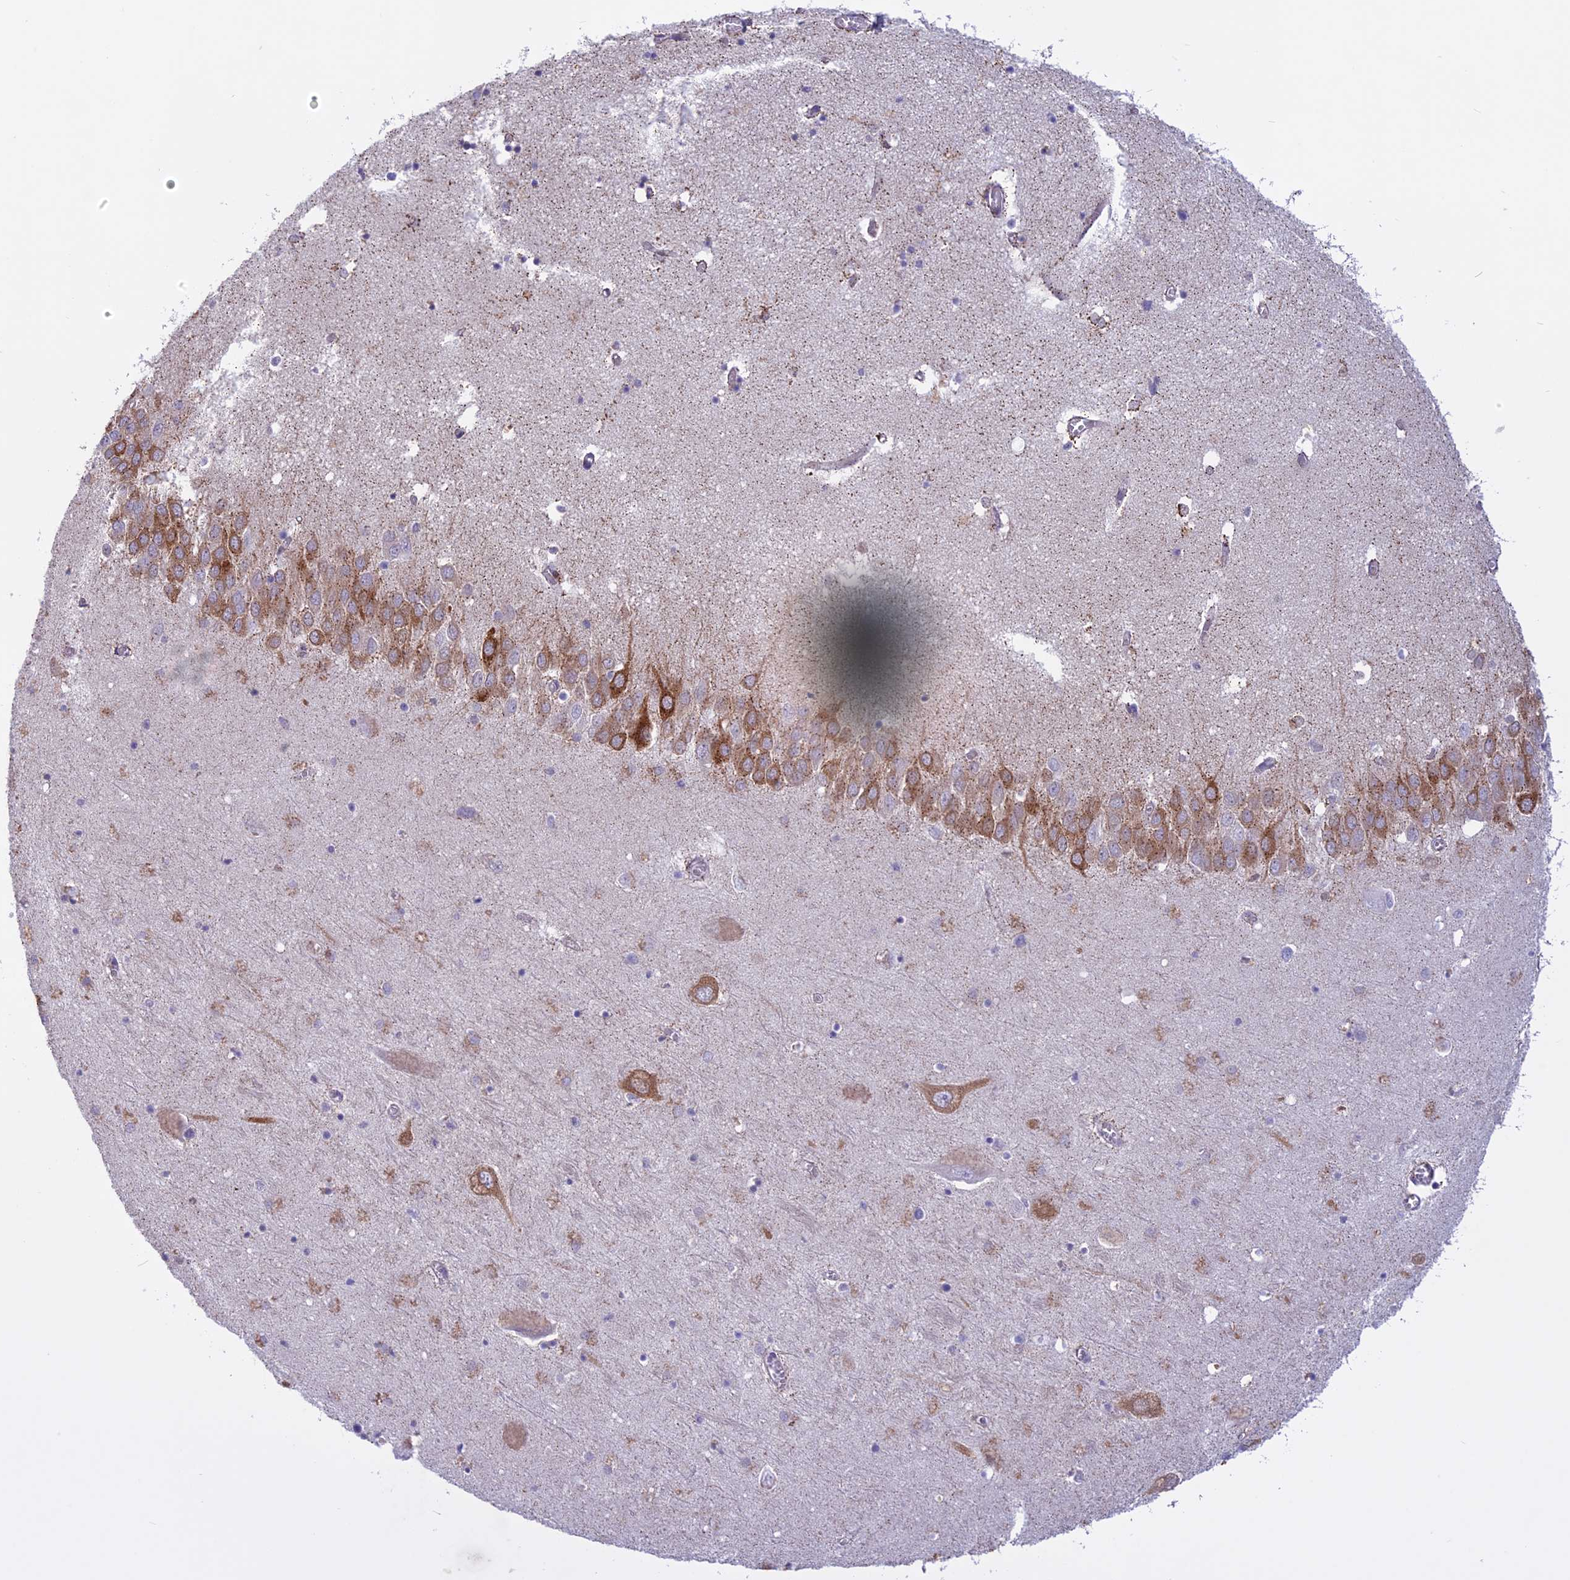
{"staining": {"intensity": "negative", "quantity": "none", "location": "none"}, "tissue": "hippocampus", "cell_type": "Glial cells", "image_type": "normal", "snomed": [{"axis": "morphology", "description": "Normal tissue, NOS"}, {"axis": "topography", "description": "Hippocampus"}], "caption": "IHC of normal hippocampus exhibits no positivity in glial cells. (DAB (3,3'-diaminobenzidine) IHC, high magnification).", "gene": "SPHKAP", "patient": {"sex": "male", "age": 70}}